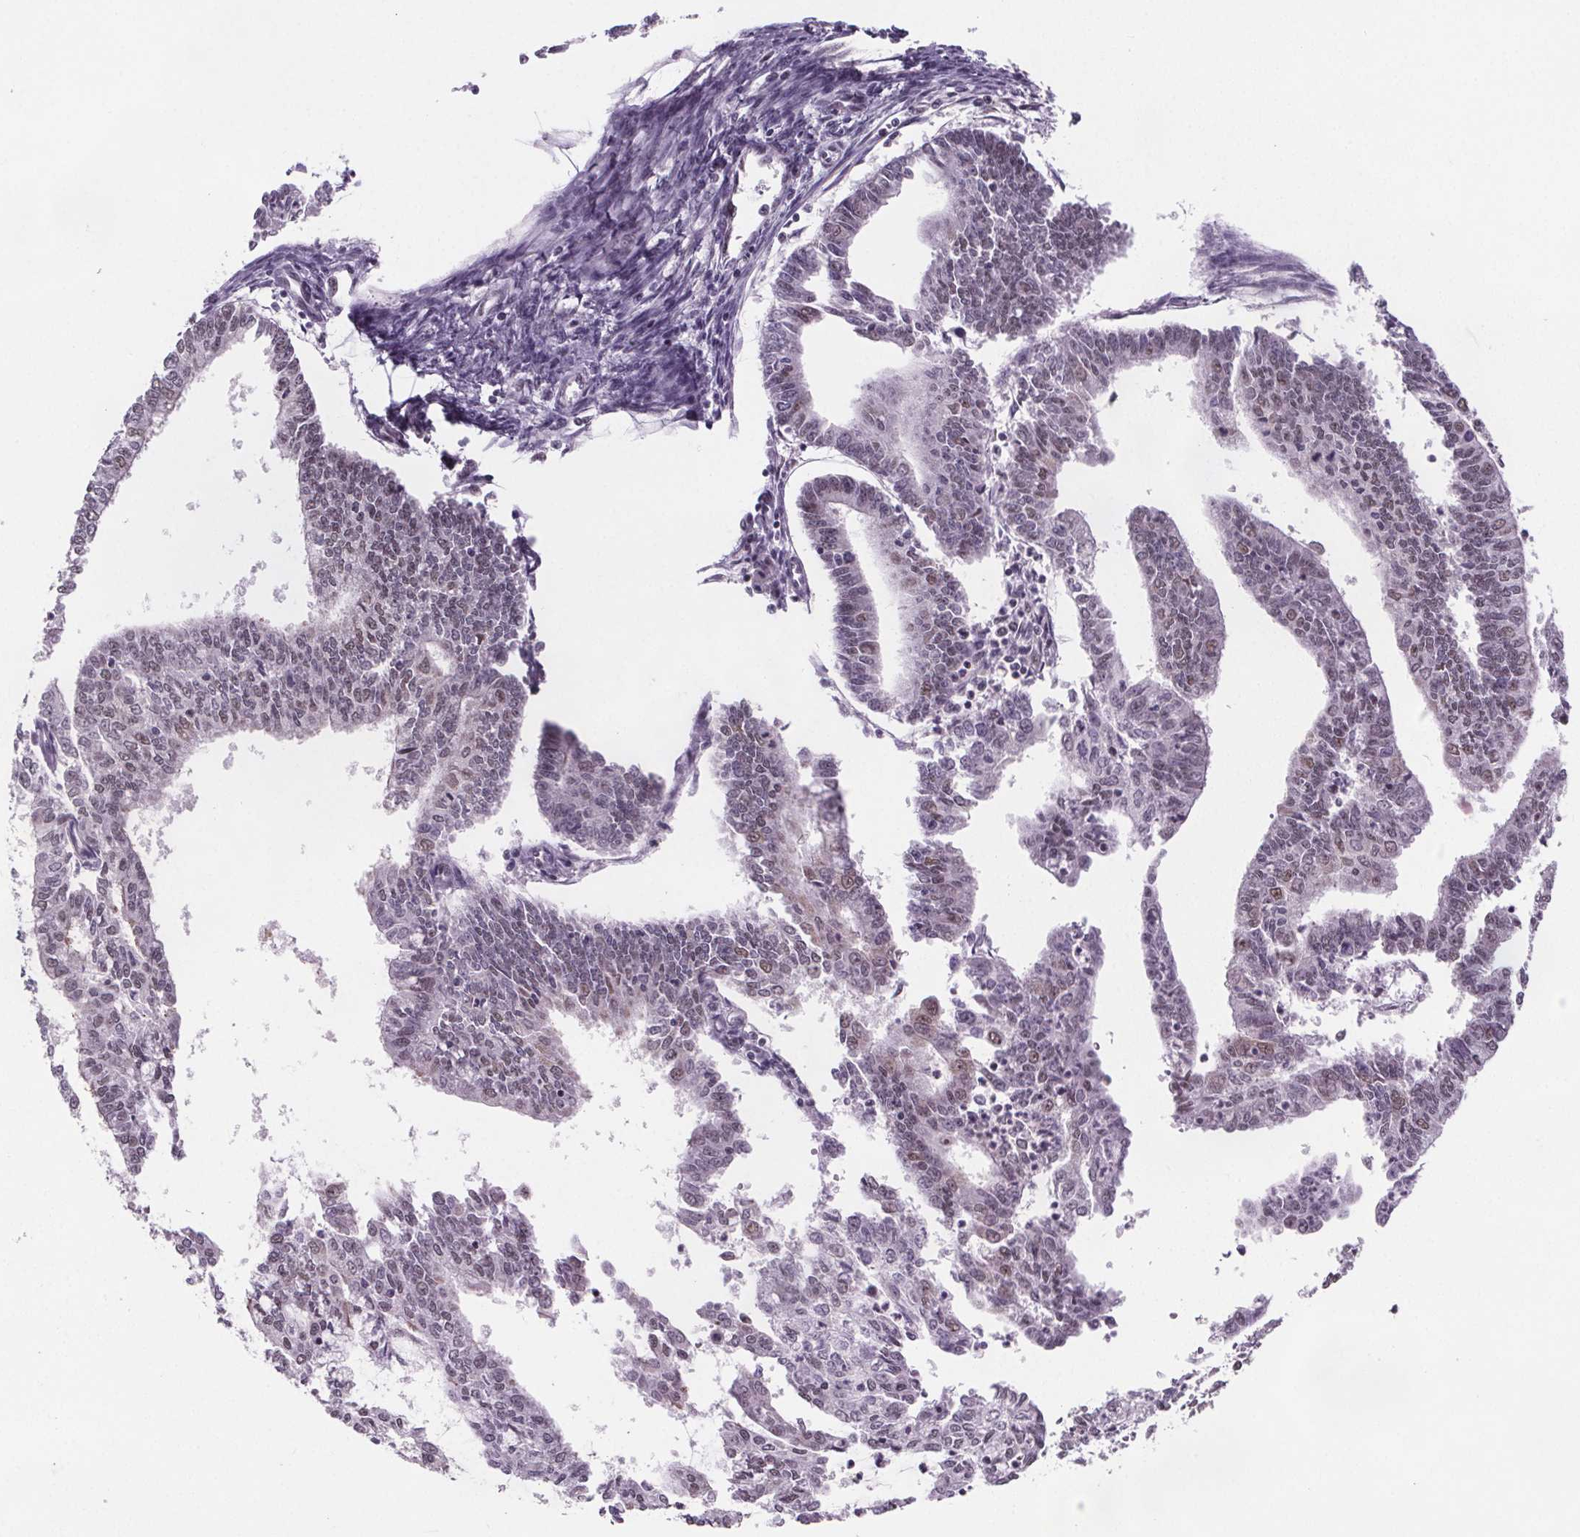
{"staining": {"intensity": "moderate", "quantity": "25%-75%", "location": "nuclear"}, "tissue": "endometrial cancer", "cell_type": "Tumor cells", "image_type": "cancer", "snomed": [{"axis": "morphology", "description": "Adenocarcinoma, NOS"}, {"axis": "topography", "description": "Endometrium"}], "caption": "DAB (3,3'-diaminobenzidine) immunohistochemical staining of endometrial cancer displays moderate nuclear protein staining in about 25%-75% of tumor cells. The staining was performed using DAB (3,3'-diaminobenzidine) to visualize the protein expression in brown, while the nuclei were stained in blue with hematoxylin (Magnification: 20x).", "gene": "ZNF572", "patient": {"sex": "female", "age": 61}}